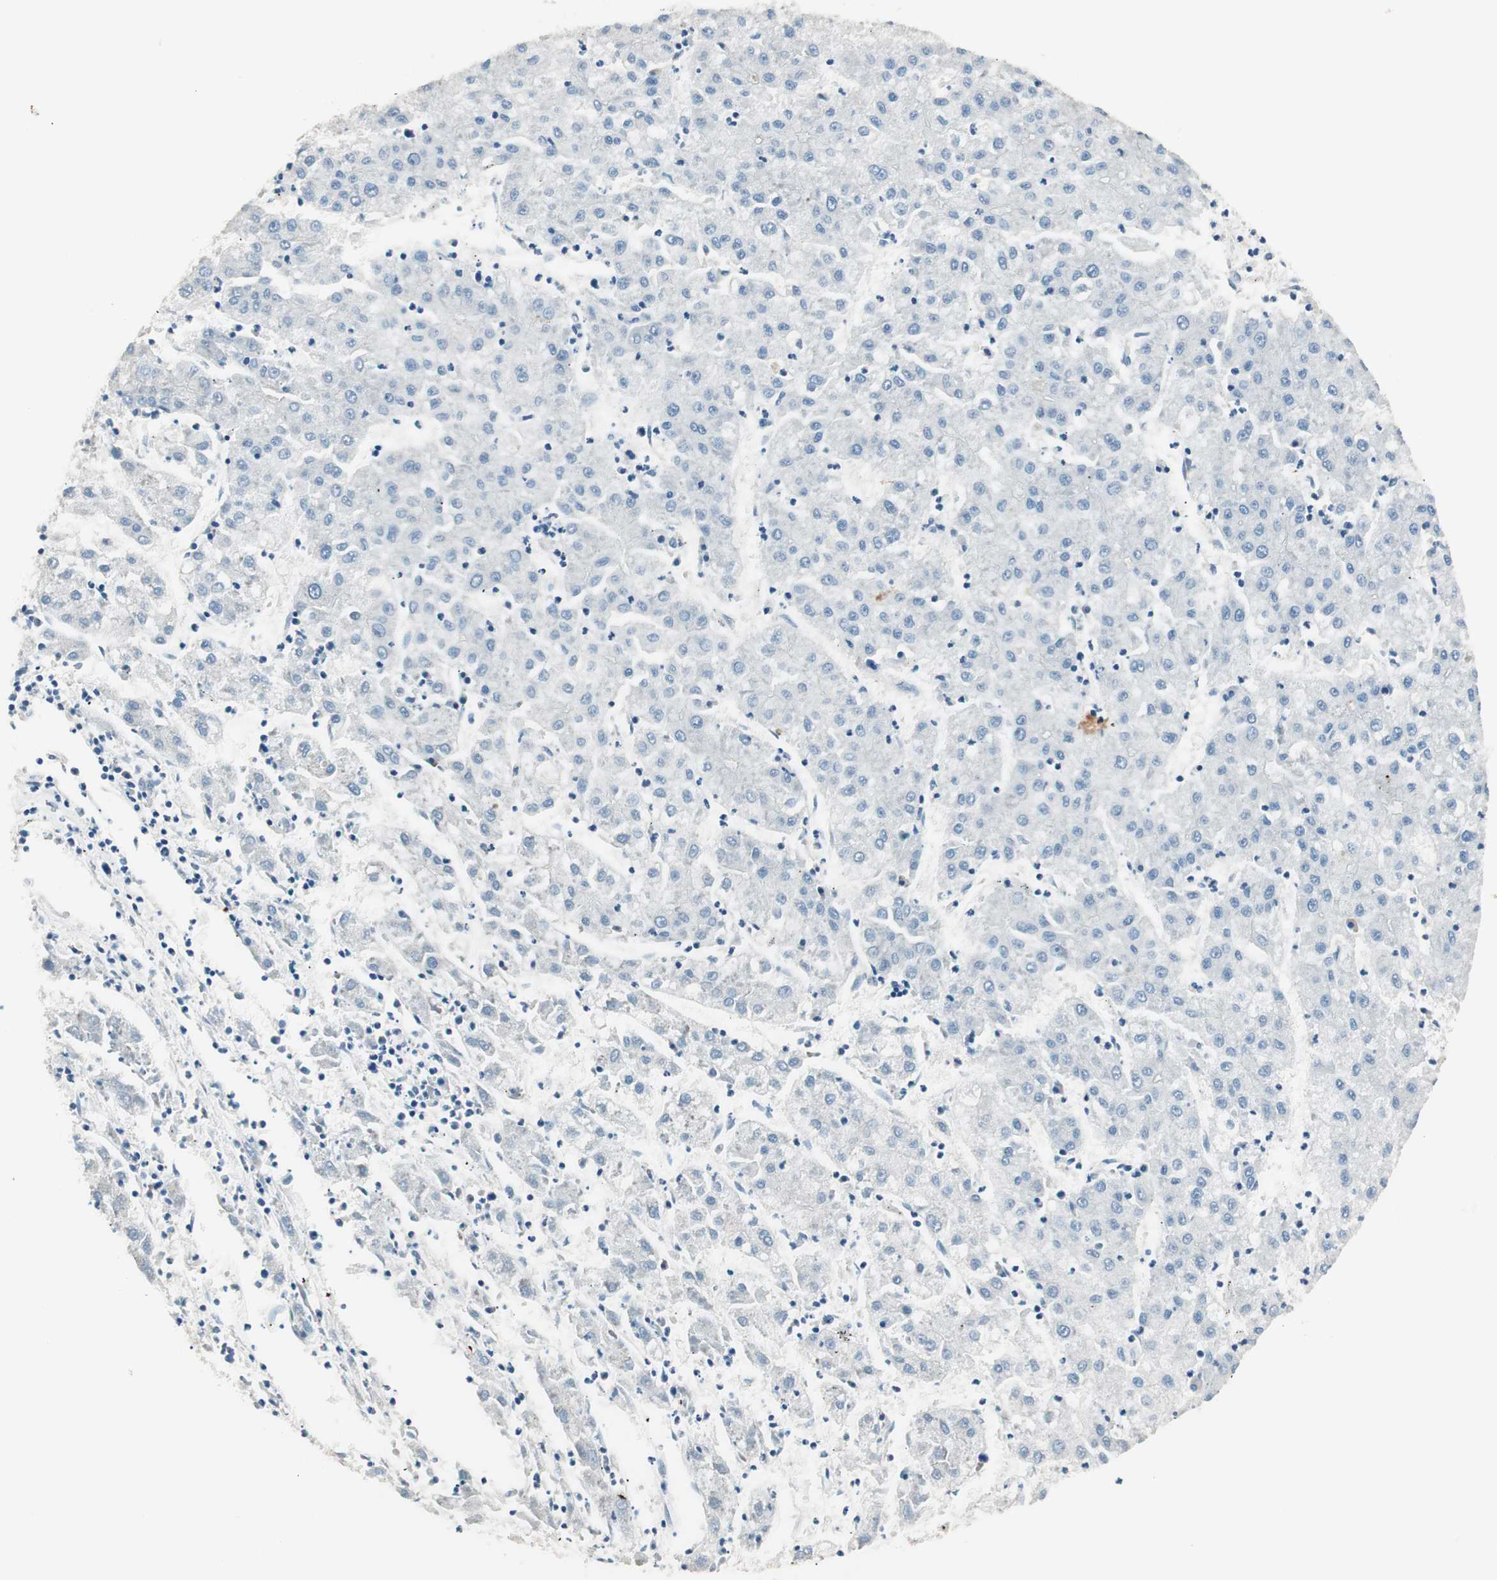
{"staining": {"intensity": "negative", "quantity": "none", "location": "none"}, "tissue": "liver cancer", "cell_type": "Tumor cells", "image_type": "cancer", "snomed": [{"axis": "morphology", "description": "Carcinoma, Hepatocellular, NOS"}, {"axis": "topography", "description": "Liver"}], "caption": "Immunohistochemistry (IHC) of hepatocellular carcinoma (liver) exhibits no expression in tumor cells.", "gene": "RAD54B", "patient": {"sex": "male", "age": 72}}